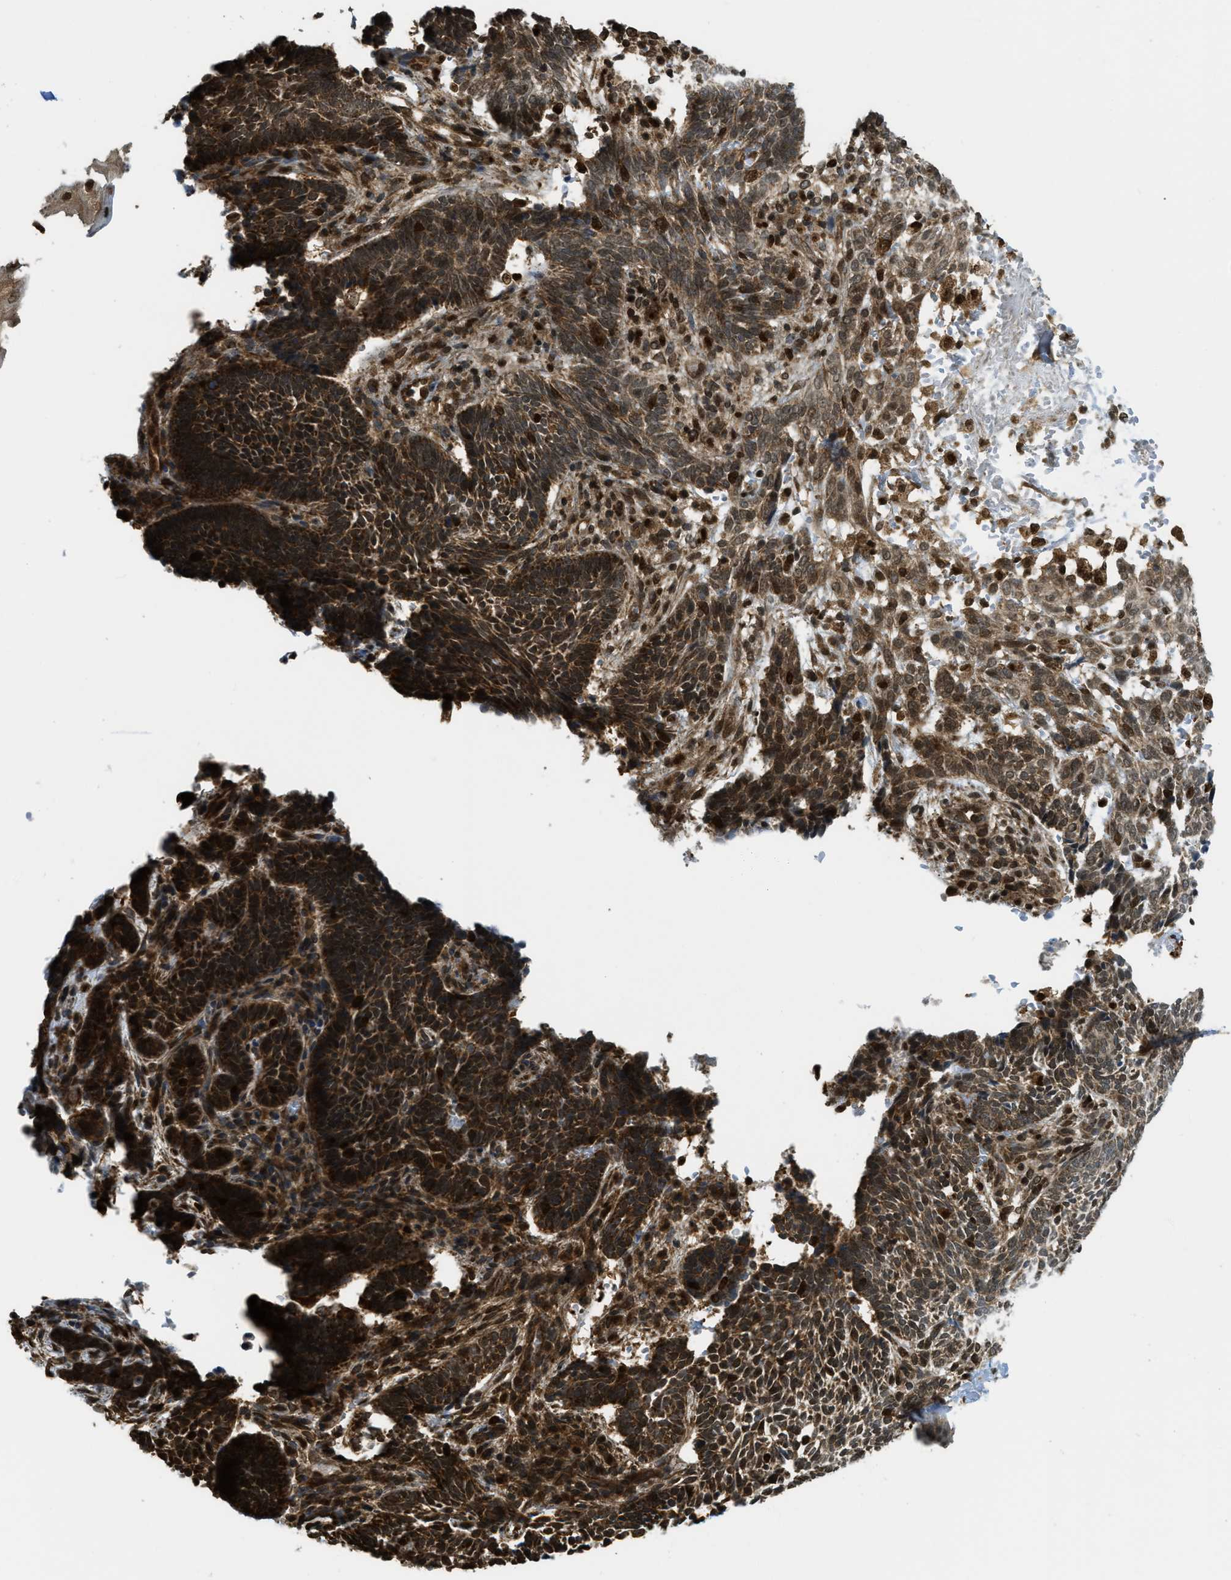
{"staining": {"intensity": "strong", "quantity": ">75%", "location": "nuclear"}, "tissue": "skin cancer", "cell_type": "Tumor cells", "image_type": "cancer", "snomed": [{"axis": "morphology", "description": "Normal tissue, NOS"}, {"axis": "morphology", "description": "Basal cell carcinoma"}, {"axis": "topography", "description": "Skin"}], "caption": "A micrograph showing strong nuclear staining in approximately >75% of tumor cells in skin cancer, as visualized by brown immunohistochemical staining.", "gene": "TNPO1", "patient": {"sex": "male", "age": 87}}